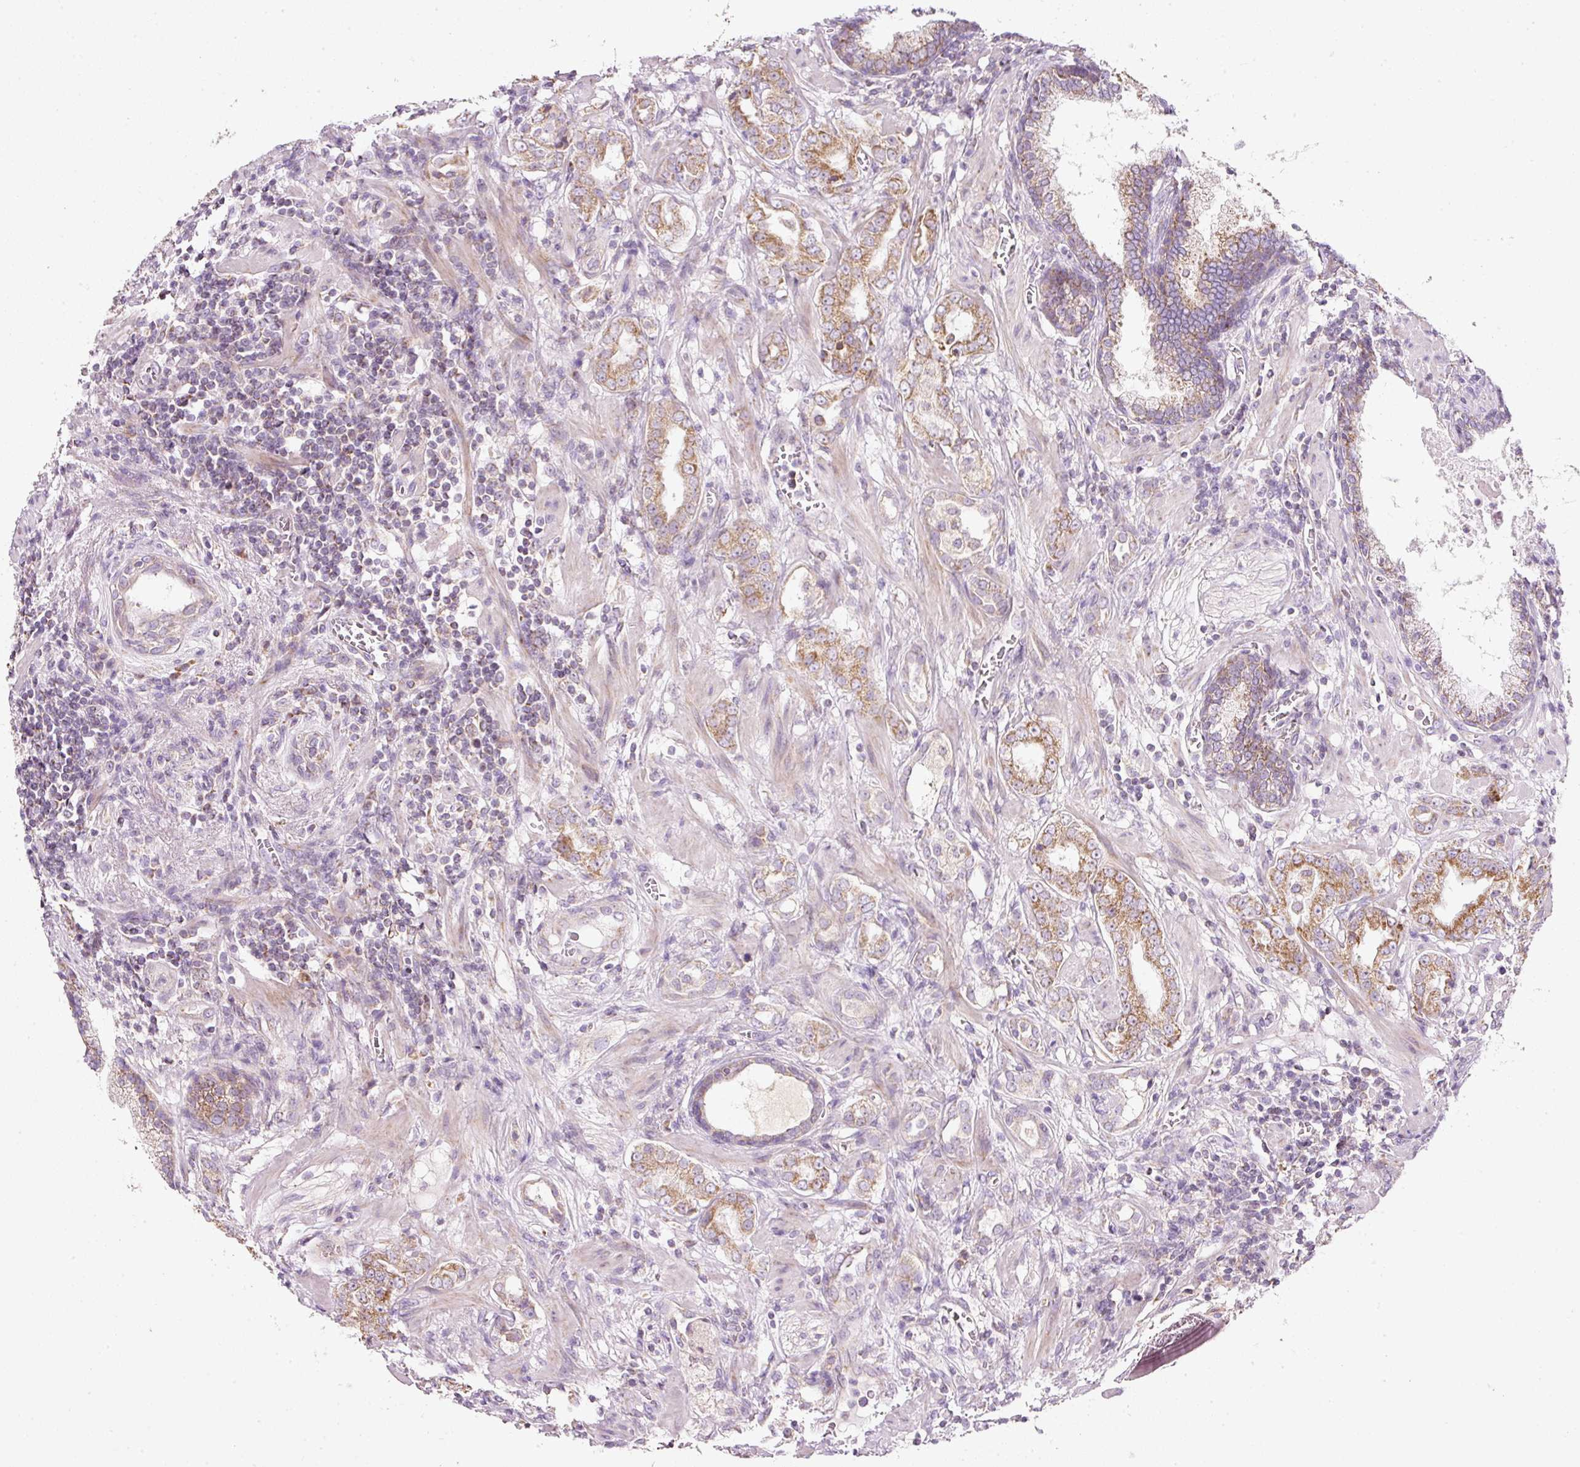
{"staining": {"intensity": "moderate", "quantity": ">75%", "location": "cytoplasmic/membranous"}, "tissue": "prostate cancer", "cell_type": "Tumor cells", "image_type": "cancer", "snomed": [{"axis": "morphology", "description": "Adenocarcinoma, High grade"}, {"axis": "topography", "description": "Prostate"}], "caption": "DAB immunohistochemical staining of prostate cancer exhibits moderate cytoplasmic/membranous protein staining in about >75% of tumor cells.", "gene": "NDUFA1", "patient": {"sex": "male", "age": 63}}